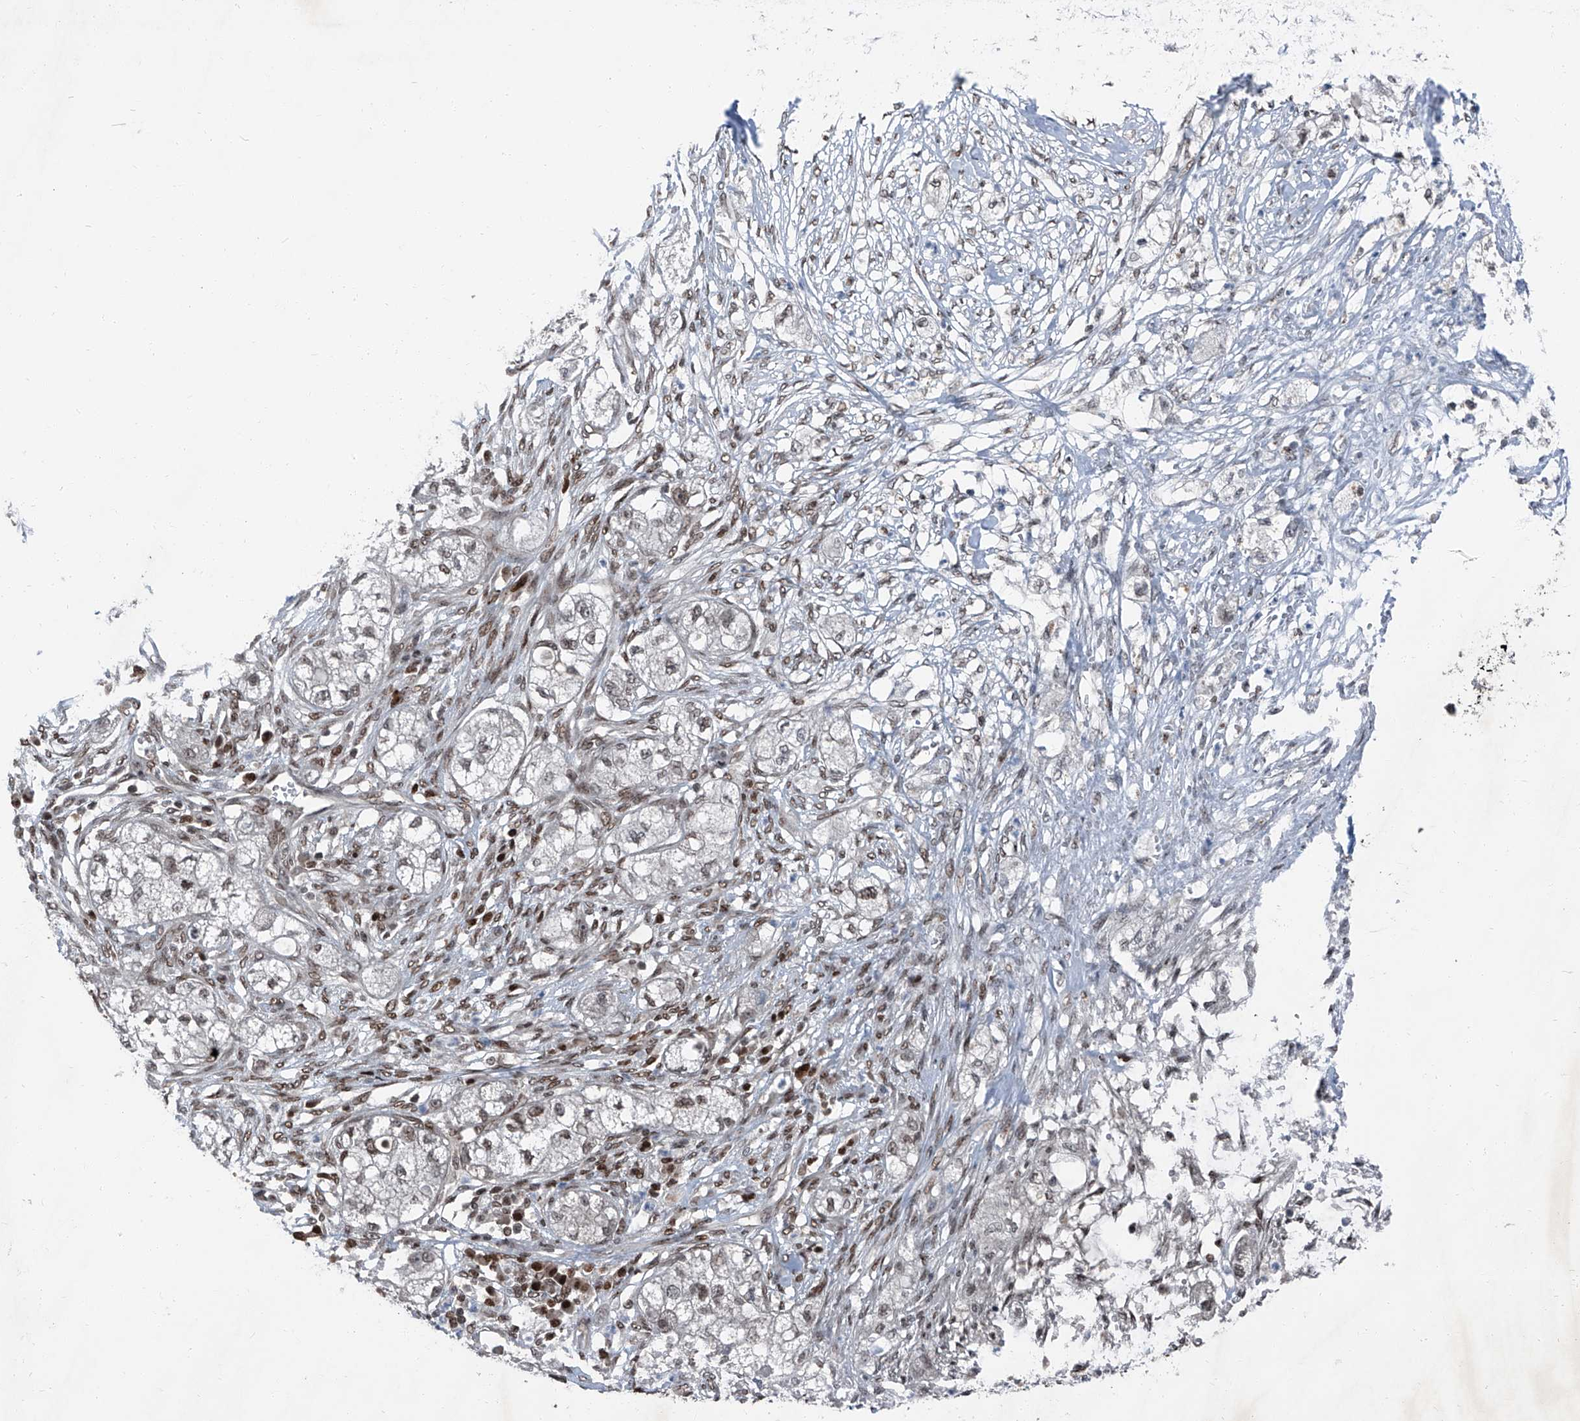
{"staining": {"intensity": "negative", "quantity": "none", "location": "none"}, "tissue": "pancreatic cancer", "cell_type": "Tumor cells", "image_type": "cancer", "snomed": [{"axis": "morphology", "description": "Adenocarcinoma, NOS"}, {"axis": "topography", "description": "Pancreas"}], "caption": "Image shows no protein staining in tumor cells of adenocarcinoma (pancreatic) tissue.", "gene": "BMI1", "patient": {"sex": "female", "age": 78}}